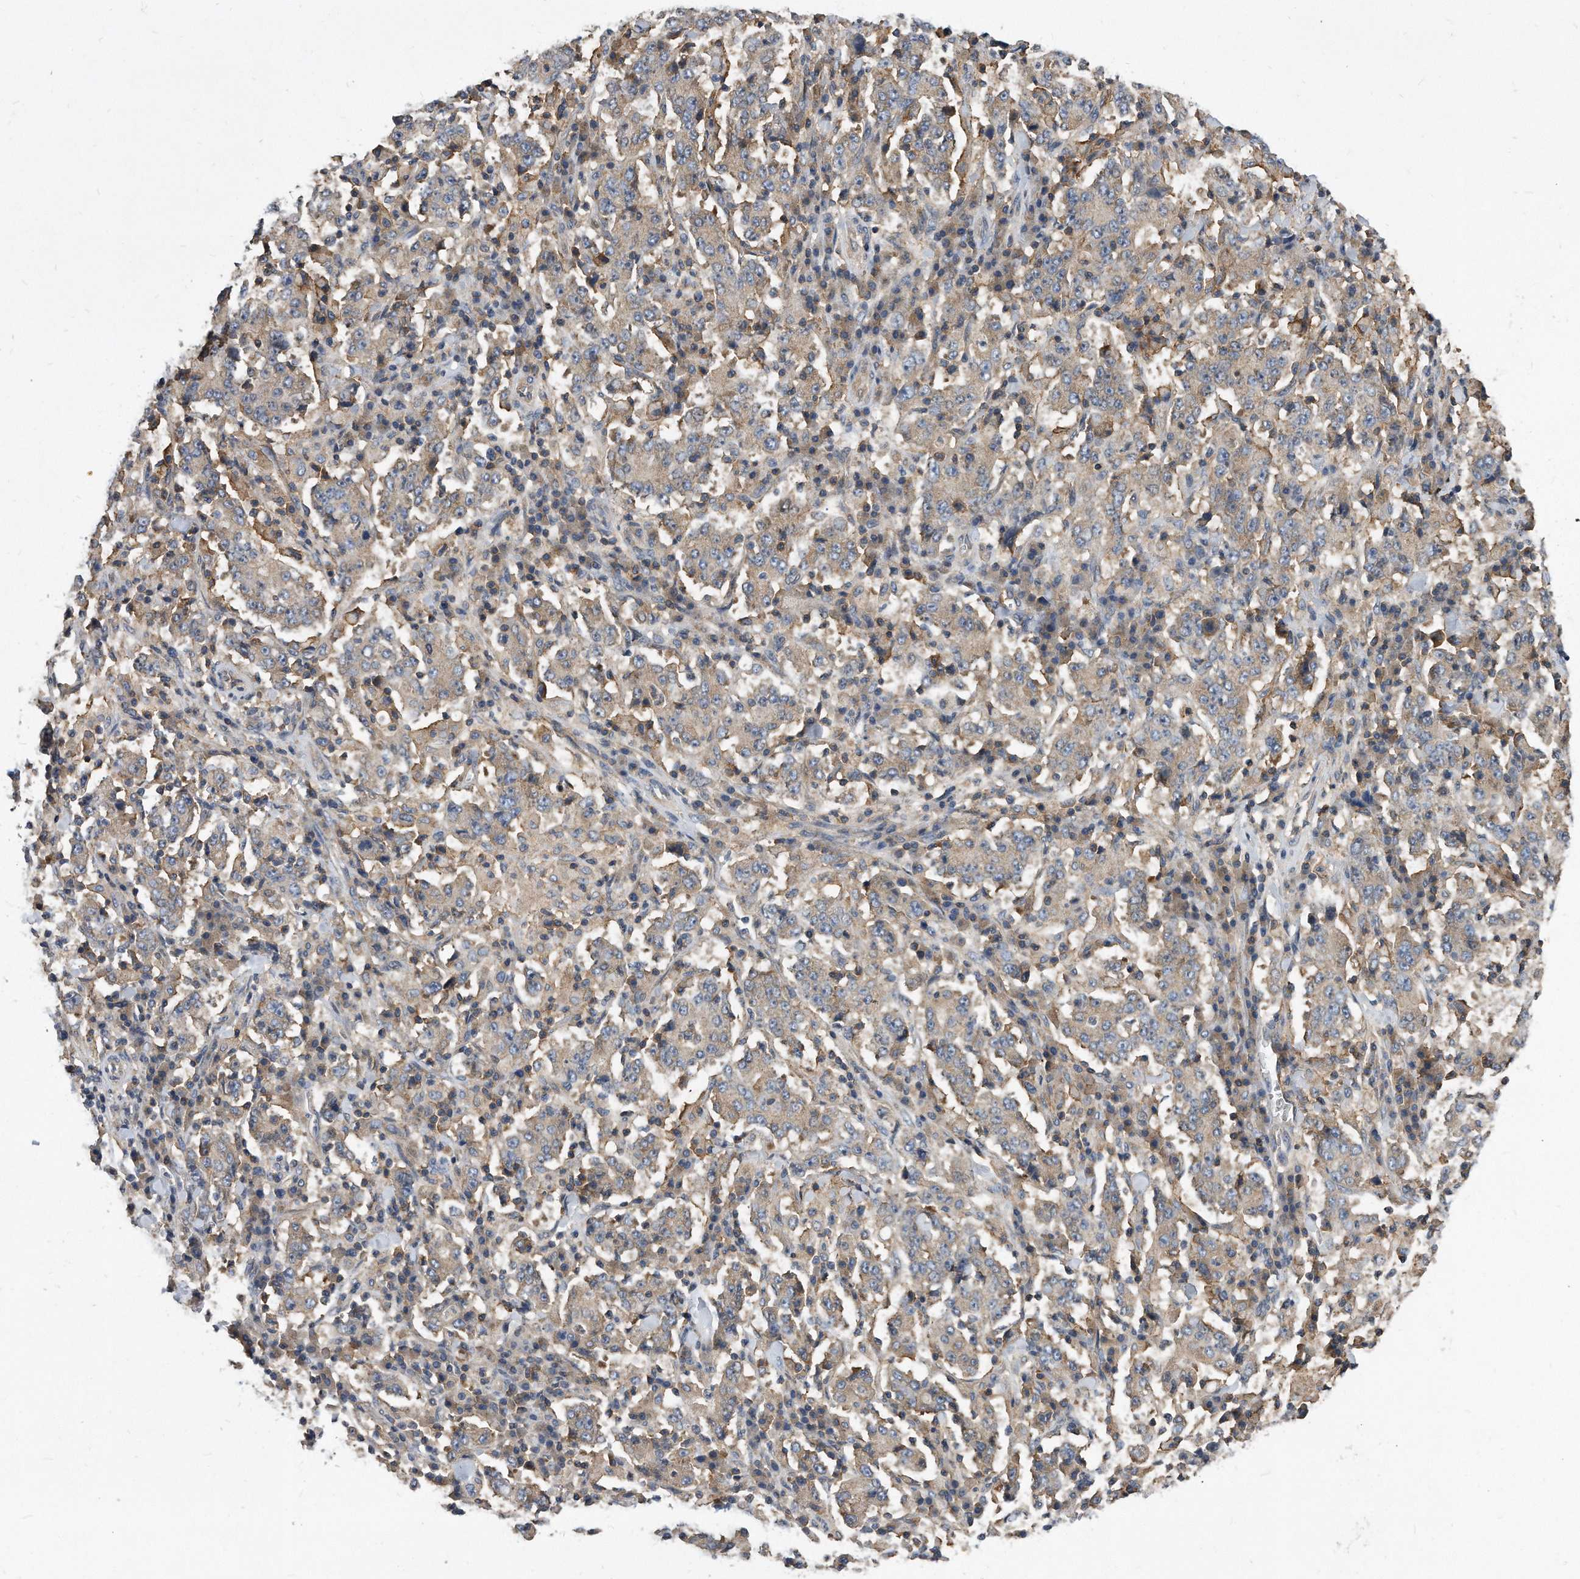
{"staining": {"intensity": "weak", "quantity": "<25%", "location": "cytoplasmic/membranous"}, "tissue": "stomach cancer", "cell_type": "Tumor cells", "image_type": "cancer", "snomed": [{"axis": "morphology", "description": "Normal tissue, NOS"}, {"axis": "morphology", "description": "Adenocarcinoma, NOS"}, {"axis": "topography", "description": "Stomach, upper"}, {"axis": "topography", "description": "Stomach"}], "caption": "DAB immunohistochemical staining of stomach cancer exhibits no significant positivity in tumor cells.", "gene": "ATG5", "patient": {"sex": "male", "age": 59}}